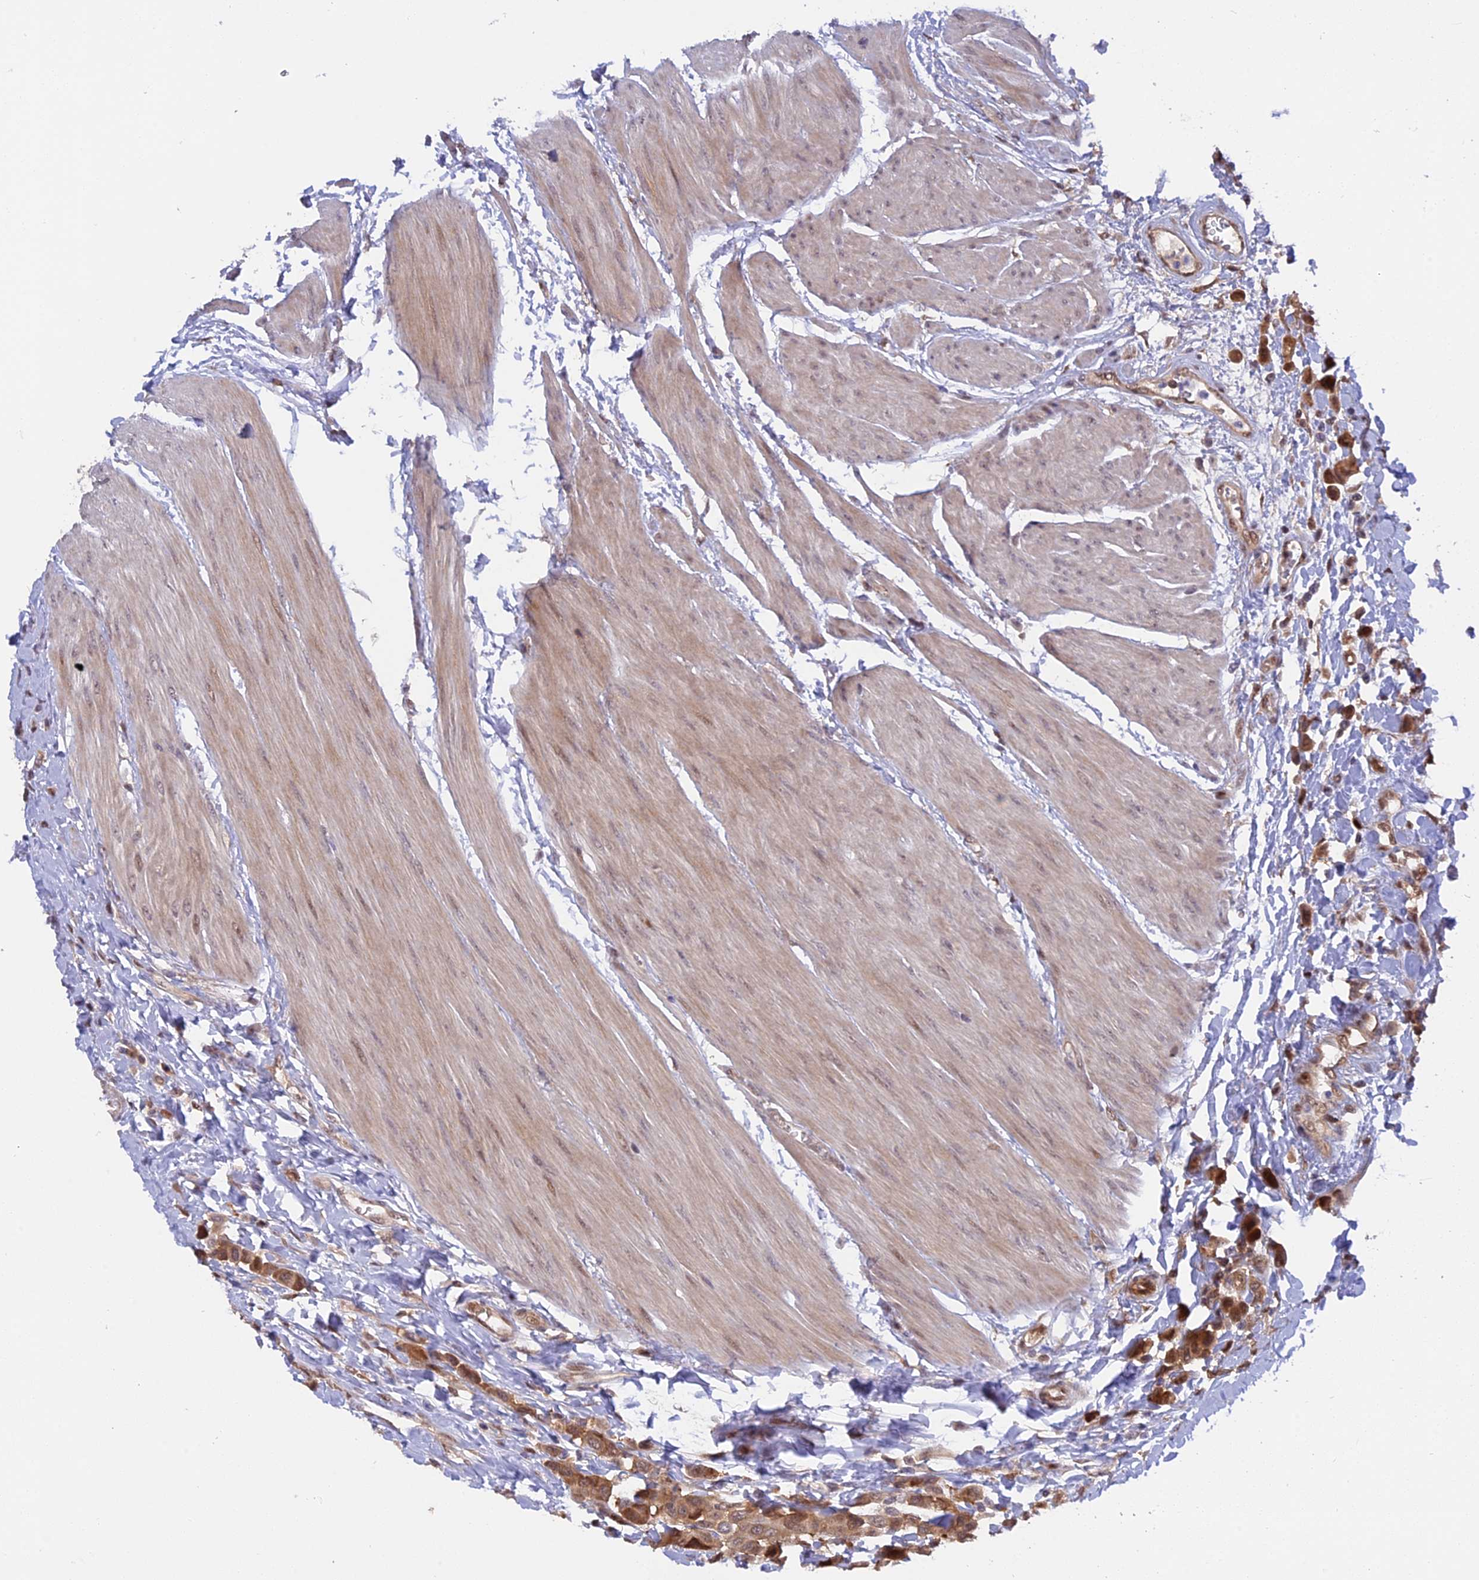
{"staining": {"intensity": "moderate", "quantity": ">75%", "location": "cytoplasmic/membranous,nuclear"}, "tissue": "urothelial cancer", "cell_type": "Tumor cells", "image_type": "cancer", "snomed": [{"axis": "morphology", "description": "Urothelial carcinoma, High grade"}, {"axis": "topography", "description": "Urinary bladder"}], "caption": "This photomicrograph displays immunohistochemistry staining of human urothelial carcinoma (high-grade), with medium moderate cytoplasmic/membranous and nuclear staining in about >75% of tumor cells.", "gene": "ZNF428", "patient": {"sex": "male", "age": 50}}